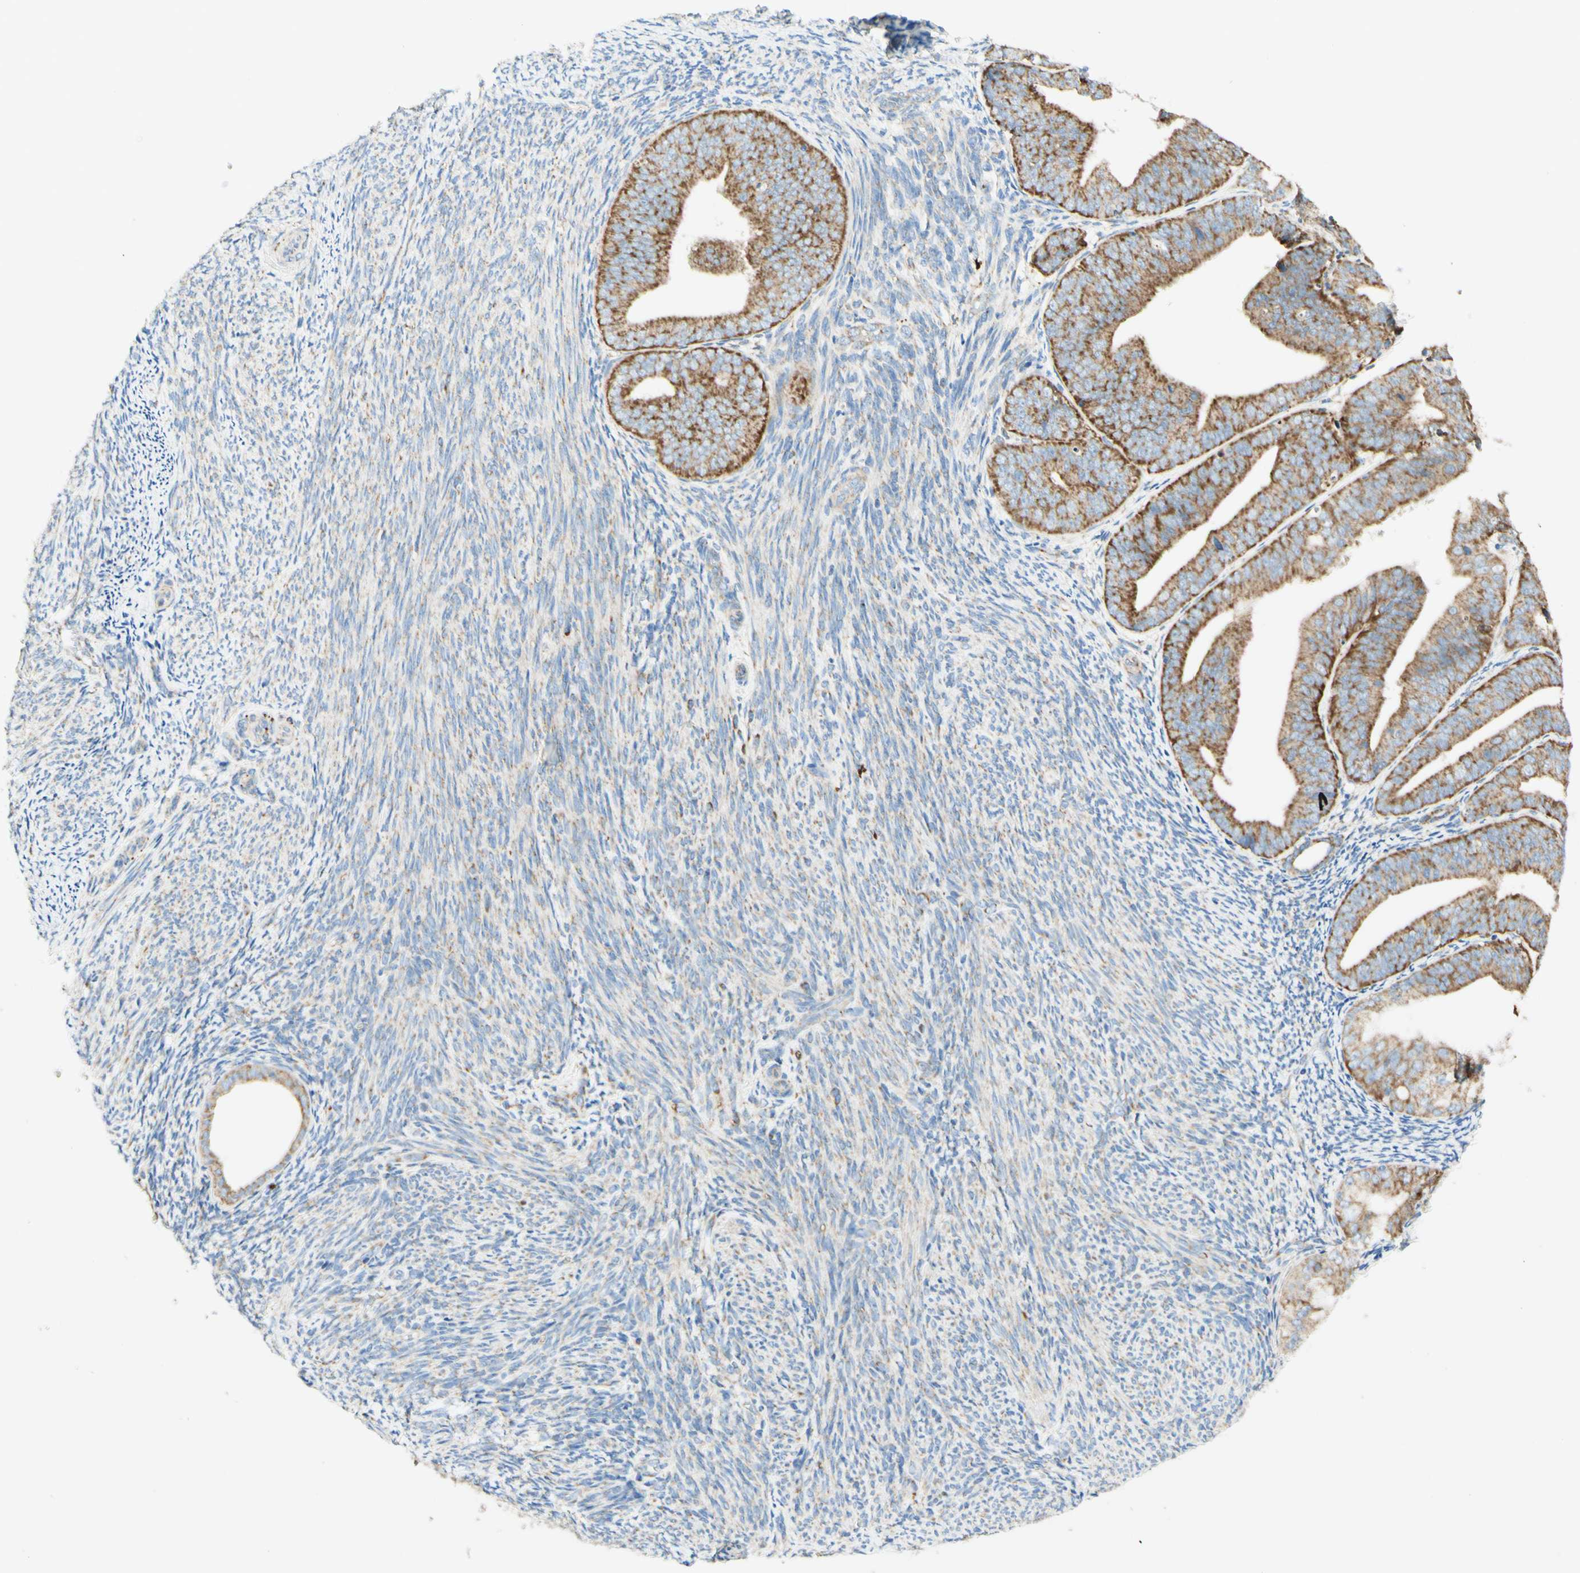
{"staining": {"intensity": "moderate", "quantity": ">75%", "location": "cytoplasmic/membranous"}, "tissue": "endometrial cancer", "cell_type": "Tumor cells", "image_type": "cancer", "snomed": [{"axis": "morphology", "description": "Adenocarcinoma, NOS"}, {"axis": "topography", "description": "Endometrium"}], "caption": "This photomicrograph demonstrates IHC staining of adenocarcinoma (endometrial), with medium moderate cytoplasmic/membranous expression in approximately >75% of tumor cells.", "gene": "ARMC10", "patient": {"sex": "female", "age": 63}}